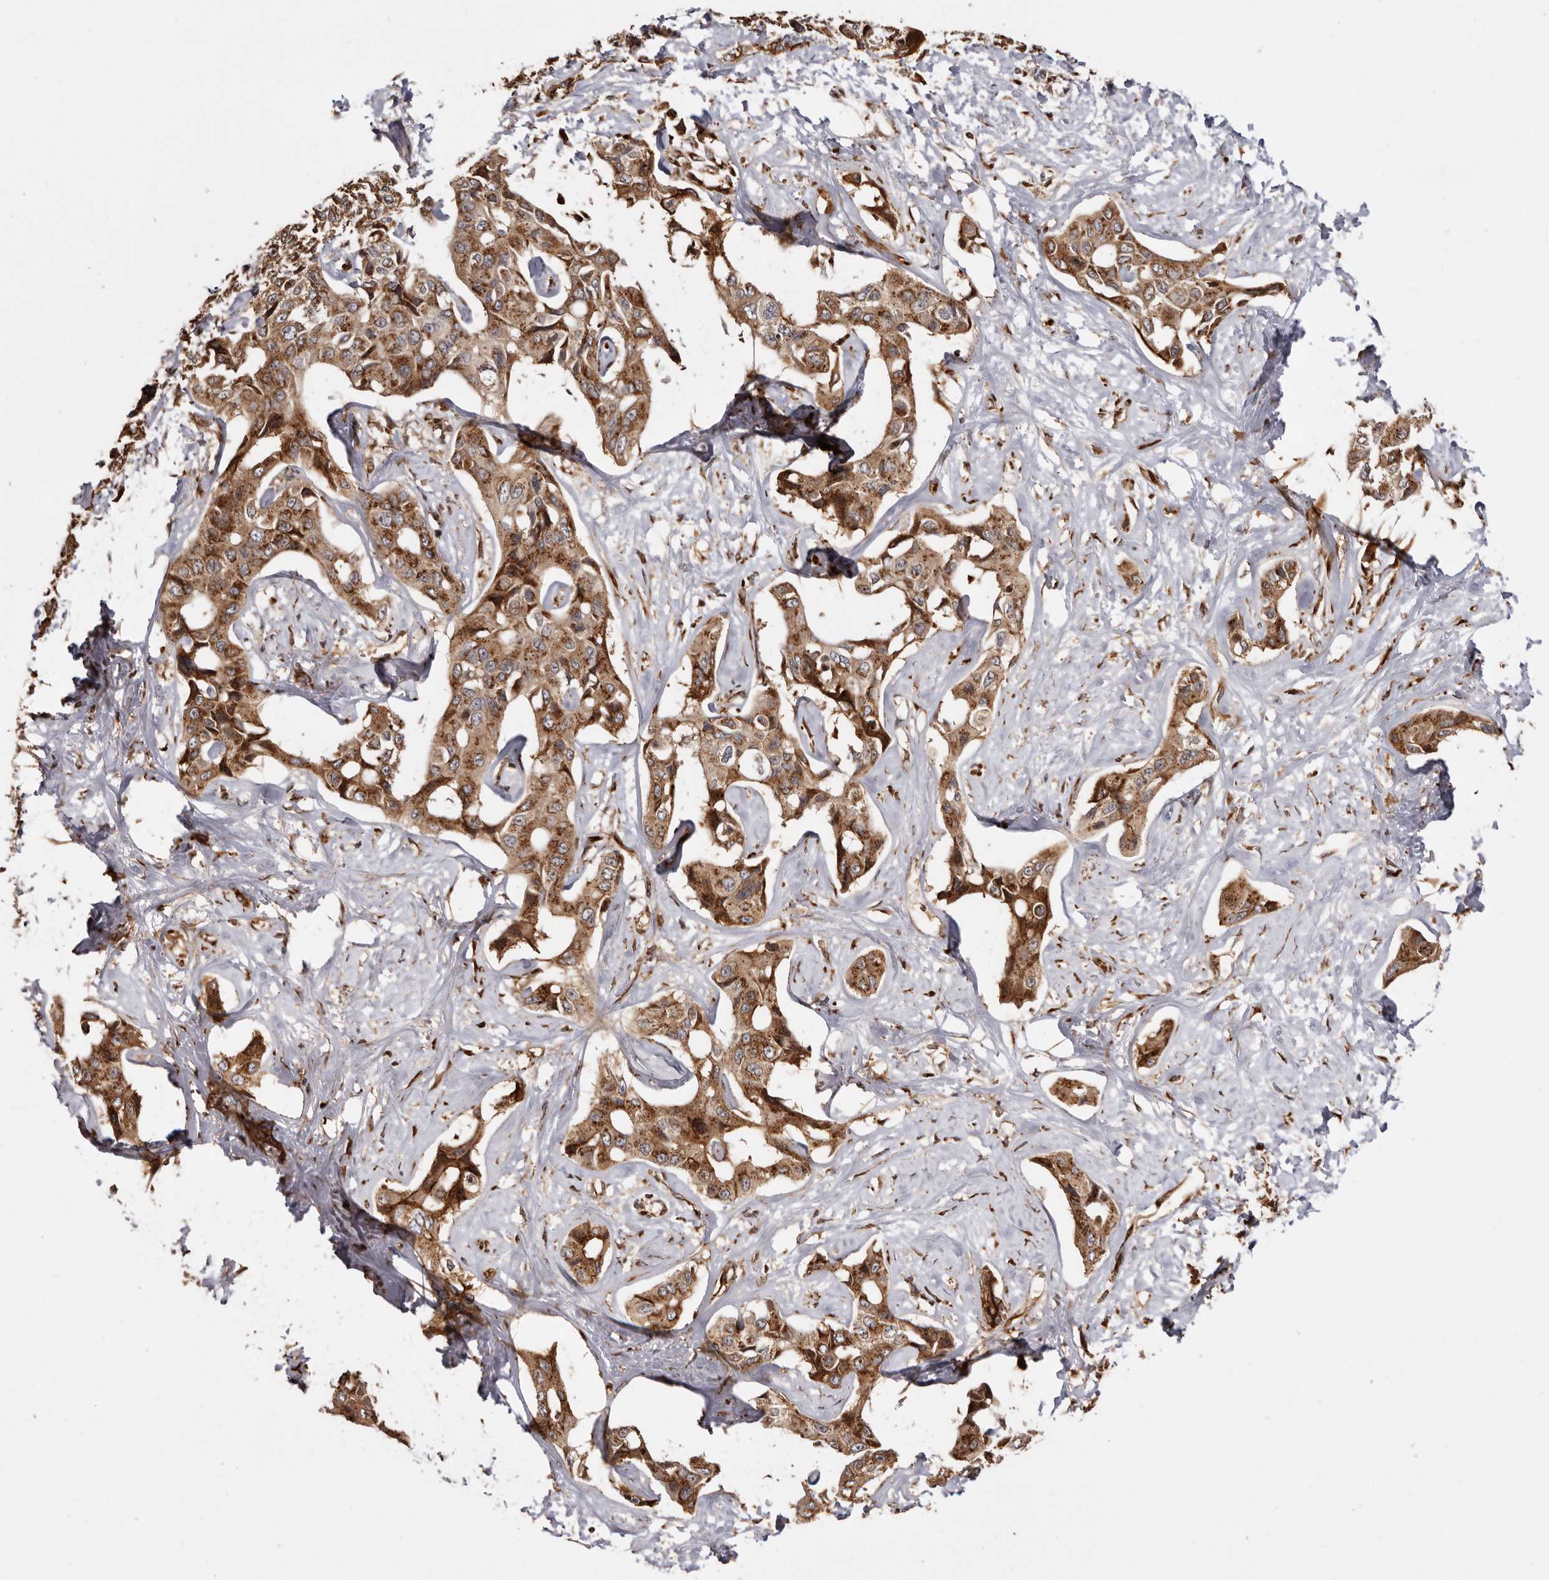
{"staining": {"intensity": "strong", "quantity": ">75%", "location": "cytoplasmic/membranous"}, "tissue": "liver cancer", "cell_type": "Tumor cells", "image_type": "cancer", "snomed": [{"axis": "morphology", "description": "Cholangiocarcinoma"}, {"axis": "topography", "description": "Liver"}], "caption": "A high amount of strong cytoplasmic/membranous expression is present in approximately >75% of tumor cells in liver cholangiocarcinoma tissue.", "gene": "GPR27", "patient": {"sex": "male", "age": 59}}